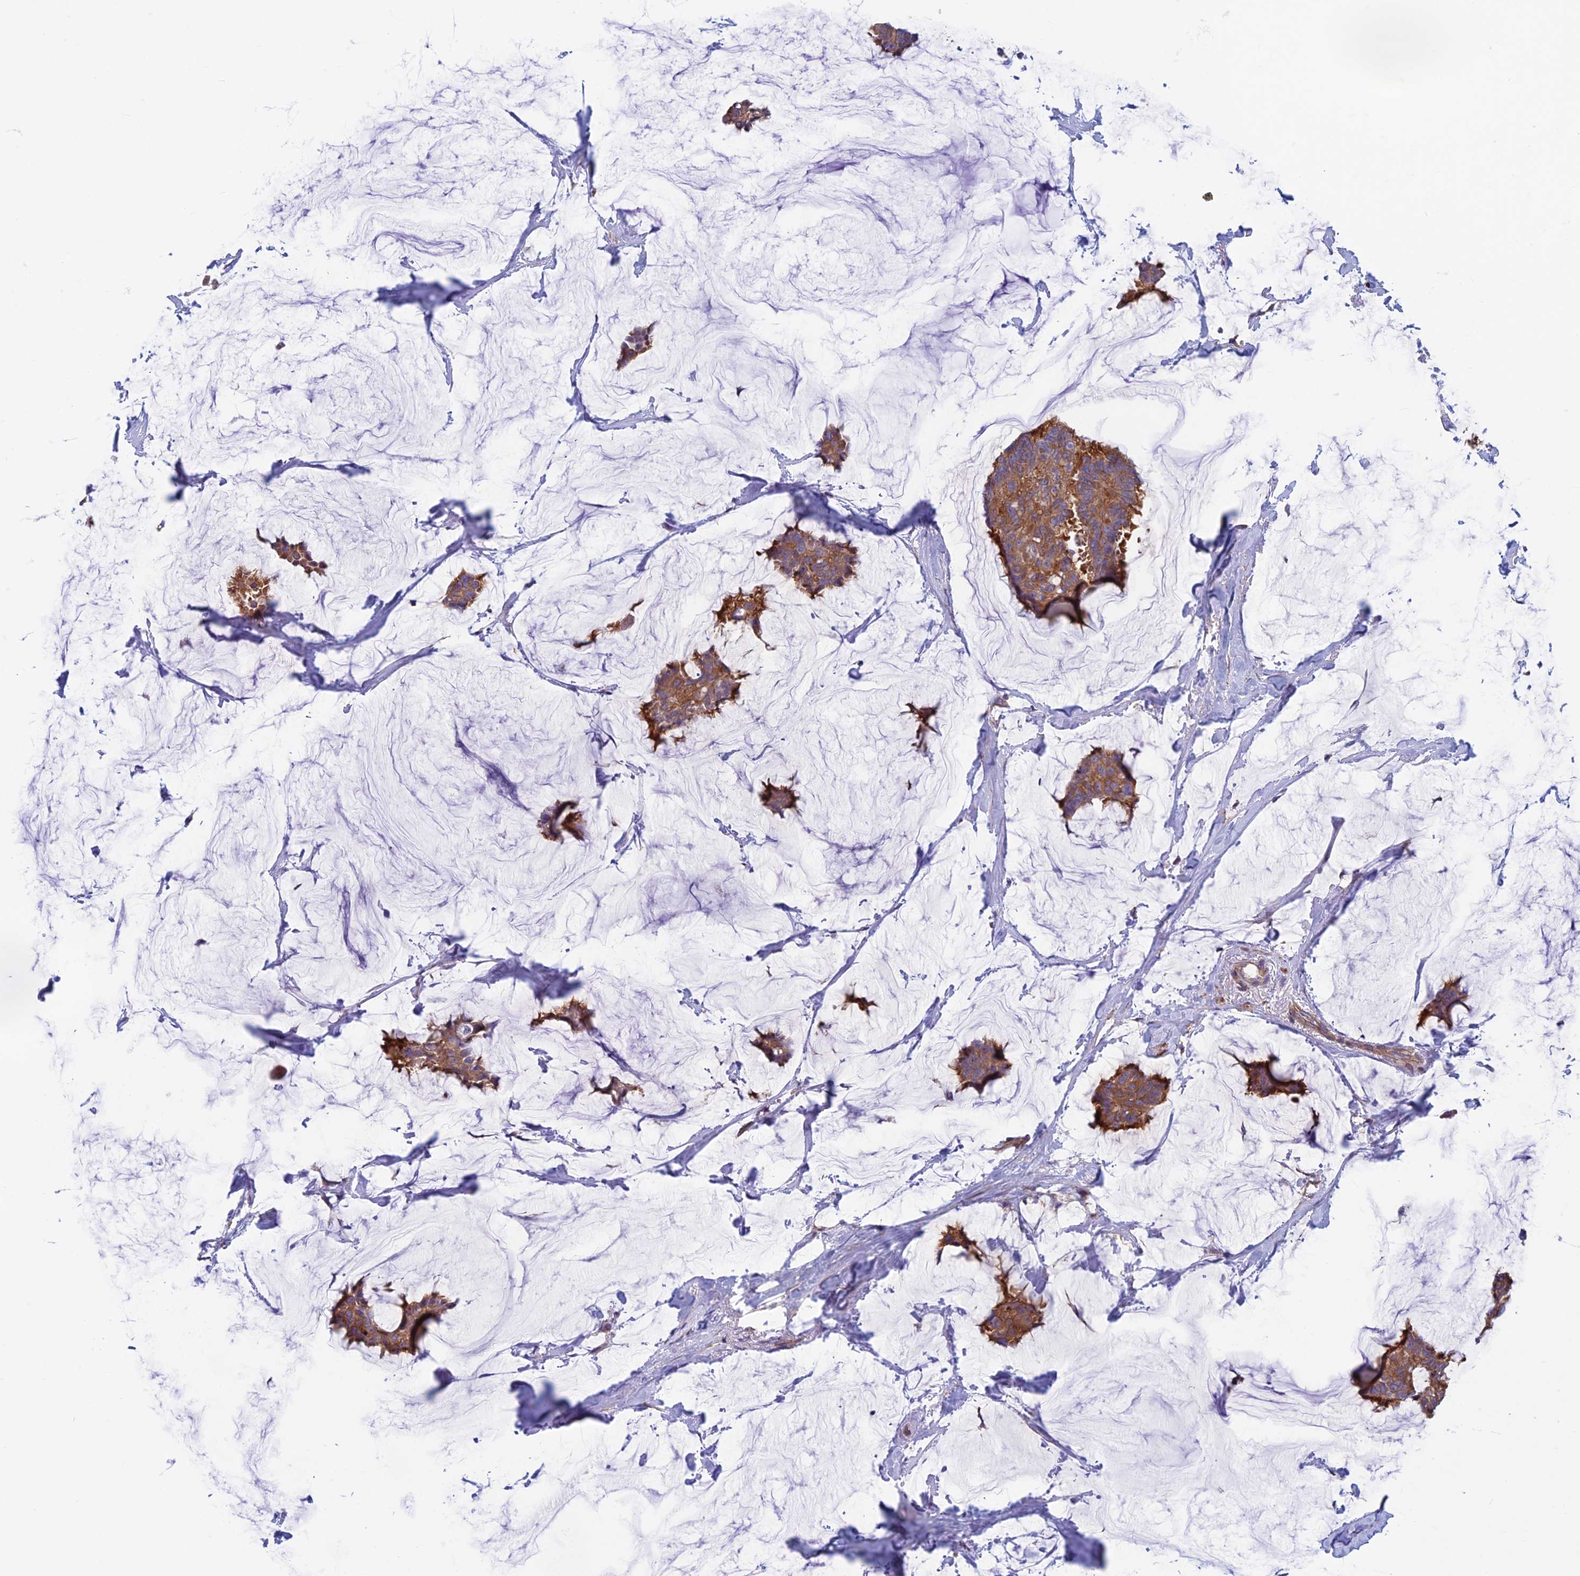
{"staining": {"intensity": "moderate", "quantity": ">75%", "location": "cytoplasmic/membranous"}, "tissue": "breast cancer", "cell_type": "Tumor cells", "image_type": "cancer", "snomed": [{"axis": "morphology", "description": "Duct carcinoma"}, {"axis": "topography", "description": "Breast"}], "caption": "Immunohistochemistry (IHC) (DAB (3,3'-diaminobenzidine)) staining of human breast cancer (infiltrating ductal carcinoma) shows moderate cytoplasmic/membranous protein staining in about >75% of tumor cells.", "gene": "DNM1L", "patient": {"sex": "female", "age": 93}}